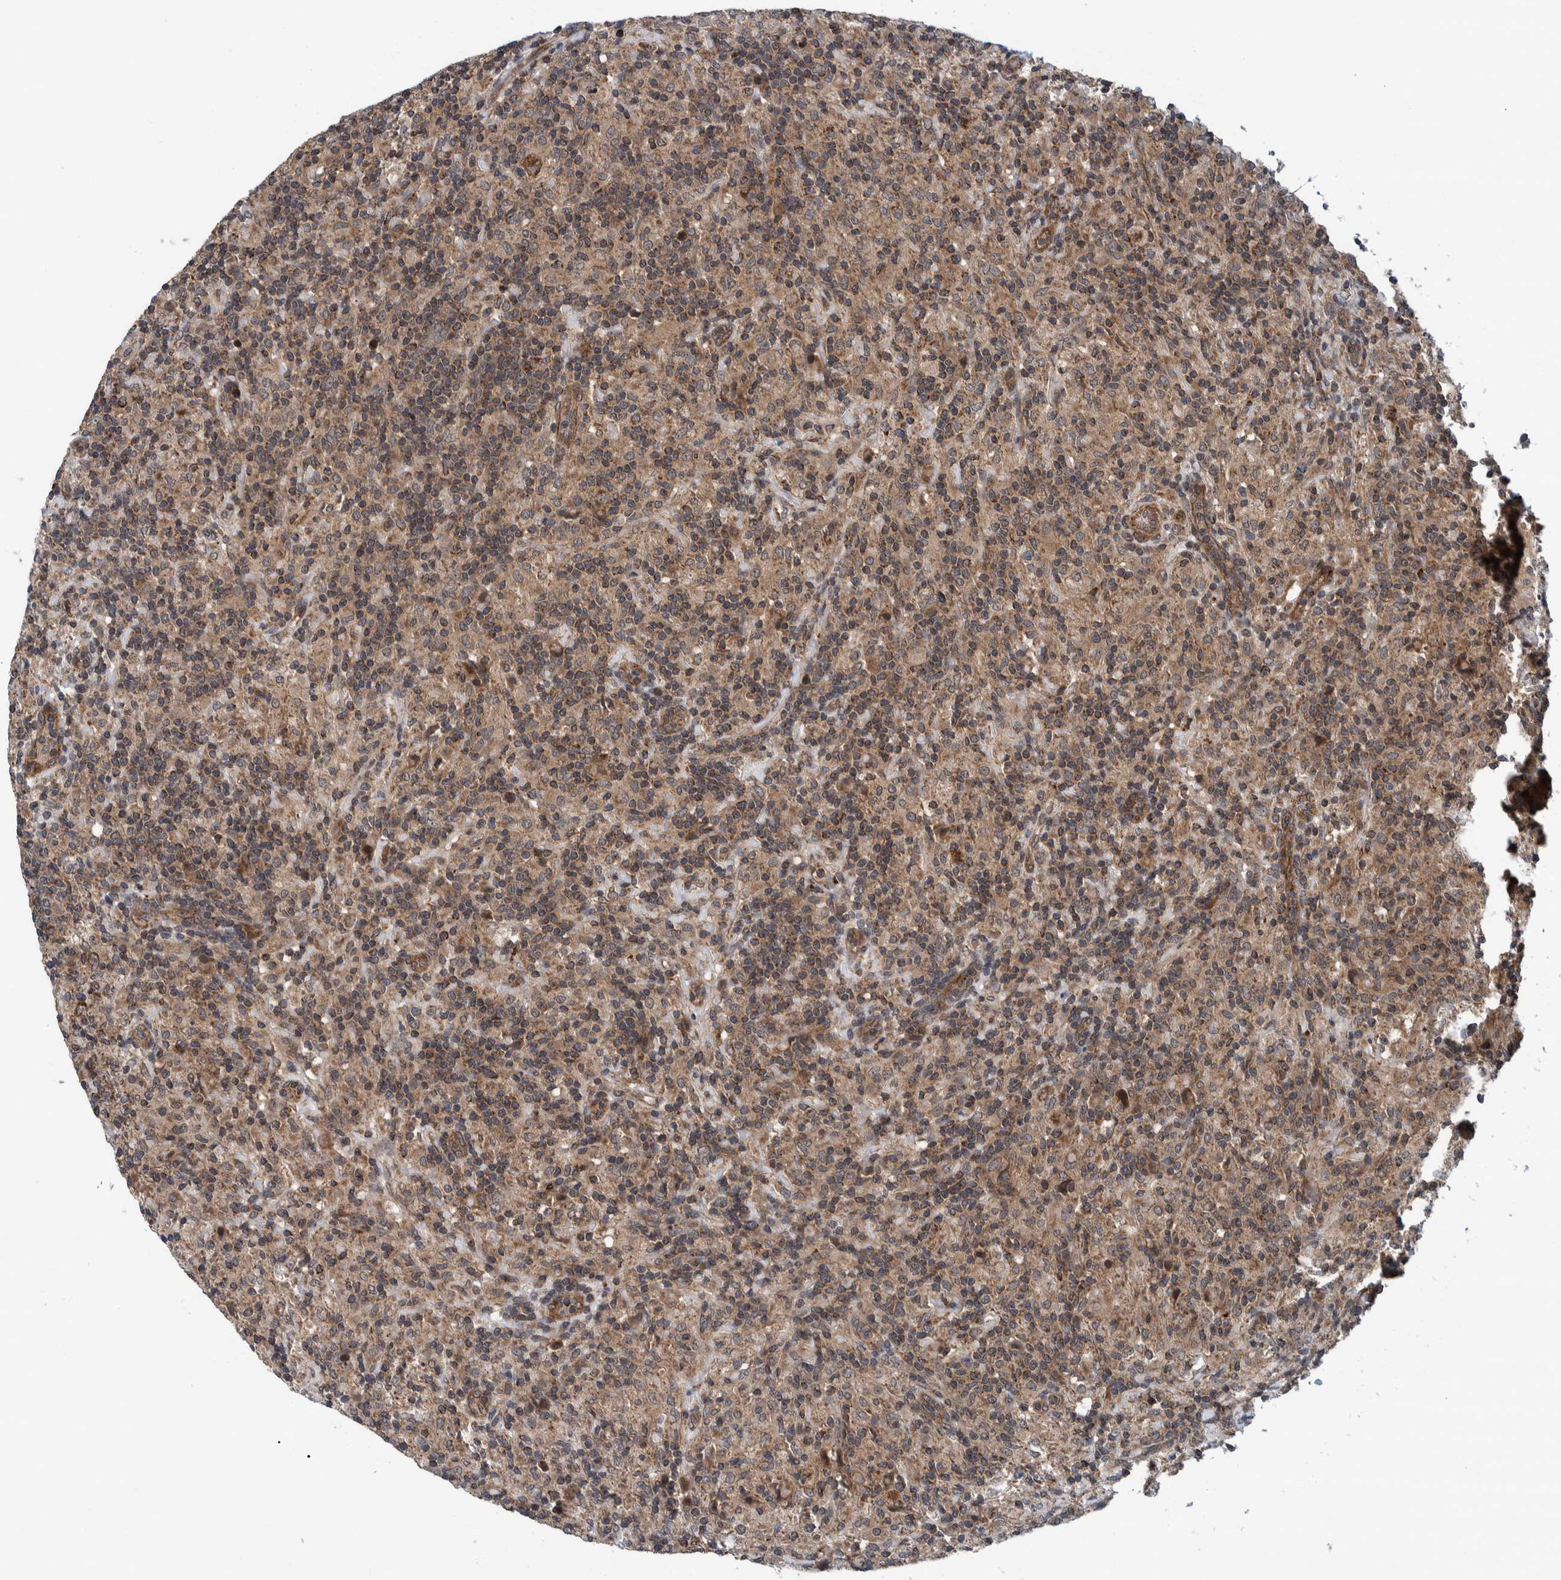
{"staining": {"intensity": "moderate", "quantity": ">75%", "location": "cytoplasmic/membranous"}, "tissue": "lymphoma", "cell_type": "Tumor cells", "image_type": "cancer", "snomed": [{"axis": "morphology", "description": "Hodgkin's disease, NOS"}, {"axis": "topography", "description": "Lymph node"}], "caption": "Immunohistochemical staining of human lymphoma shows medium levels of moderate cytoplasmic/membranous positivity in about >75% of tumor cells.", "gene": "MRPS7", "patient": {"sex": "male", "age": 70}}